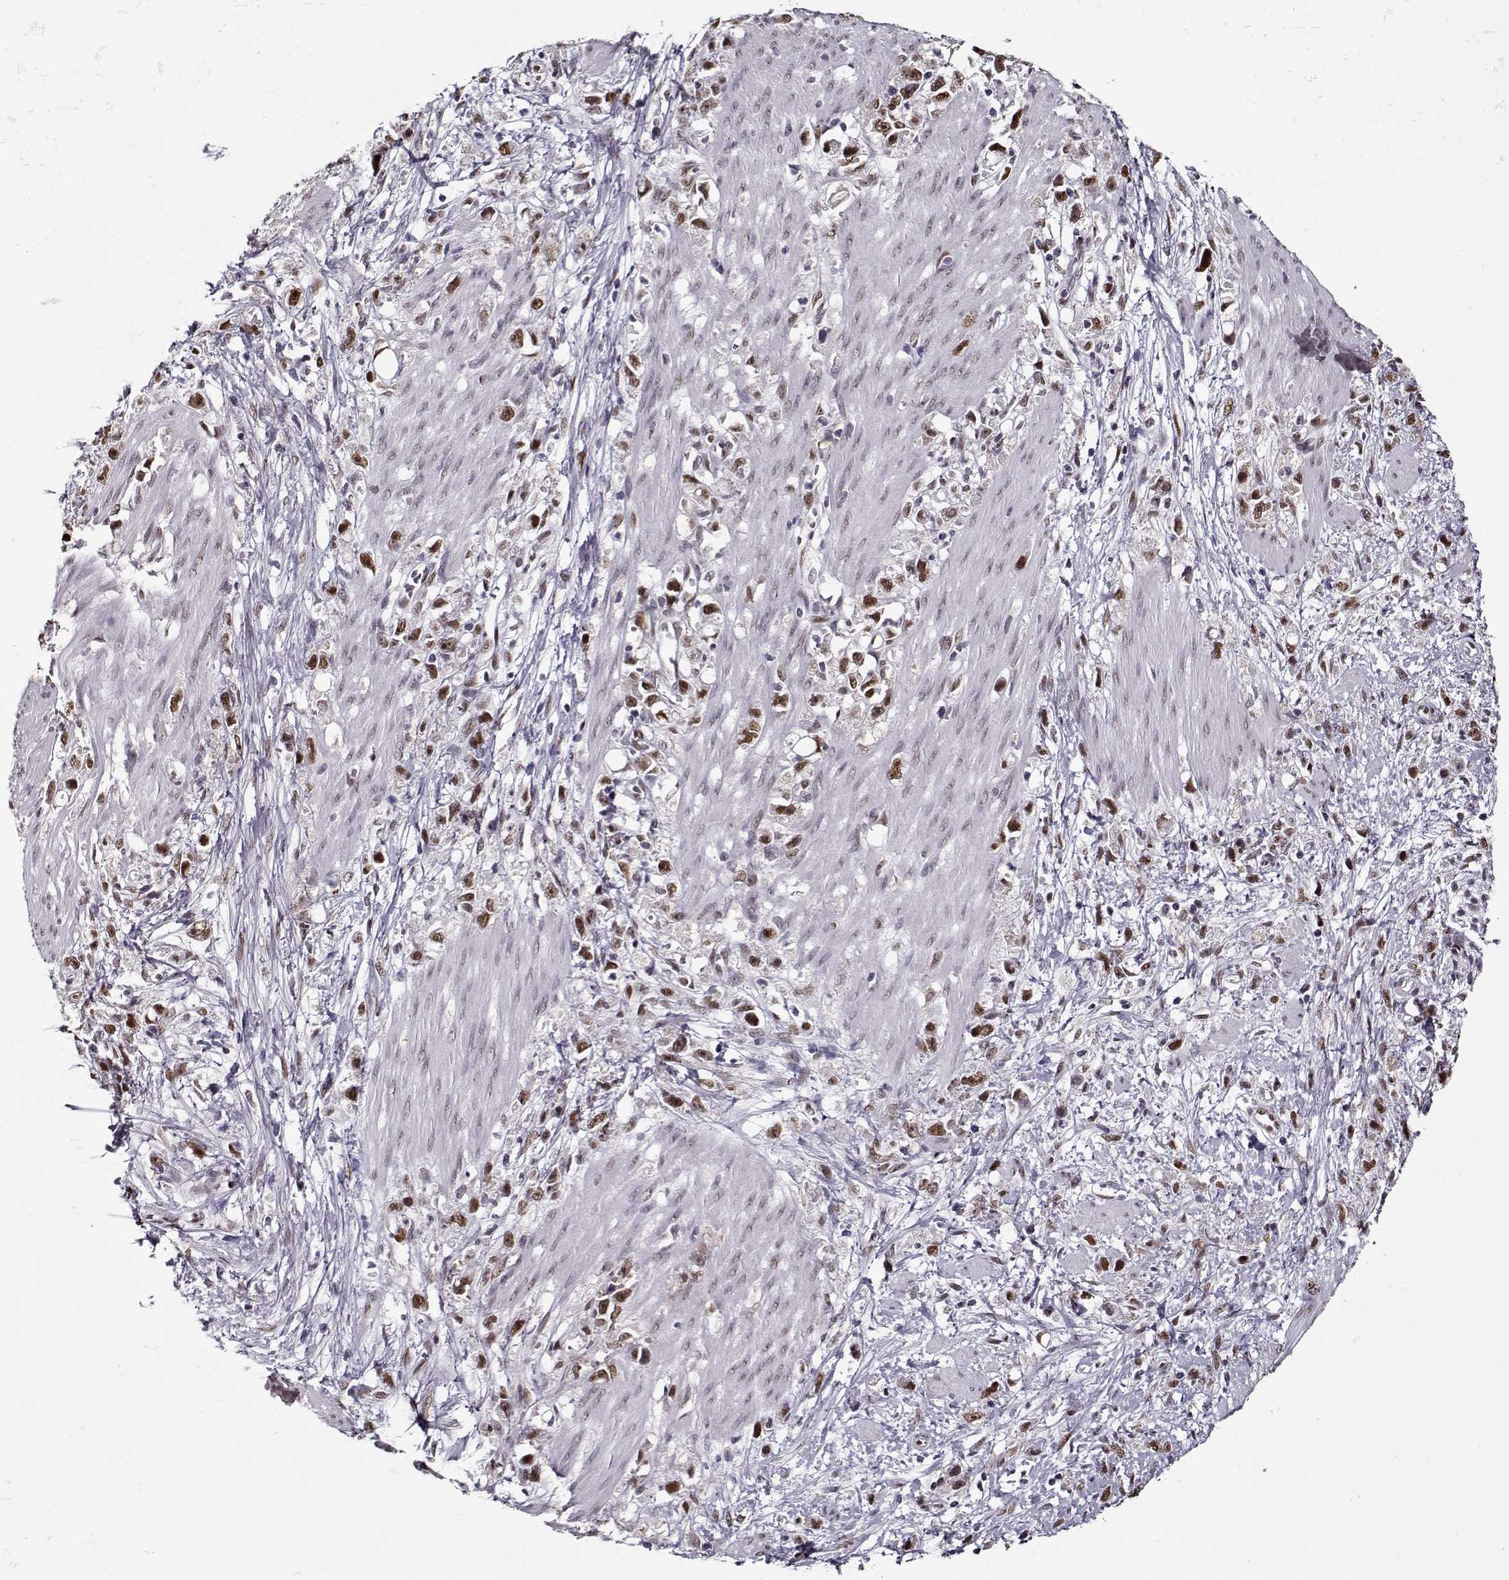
{"staining": {"intensity": "moderate", "quantity": ">75%", "location": "nuclear"}, "tissue": "stomach cancer", "cell_type": "Tumor cells", "image_type": "cancer", "snomed": [{"axis": "morphology", "description": "Adenocarcinoma, NOS"}, {"axis": "topography", "description": "Stomach"}], "caption": "This is a micrograph of immunohistochemistry (IHC) staining of stomach cancer (adenocarcinoma), which shows moderate positivity in the nuclear of tumor cells.", "gene": "PRMT8", "patient": {"sex": "female", "age": 59}}